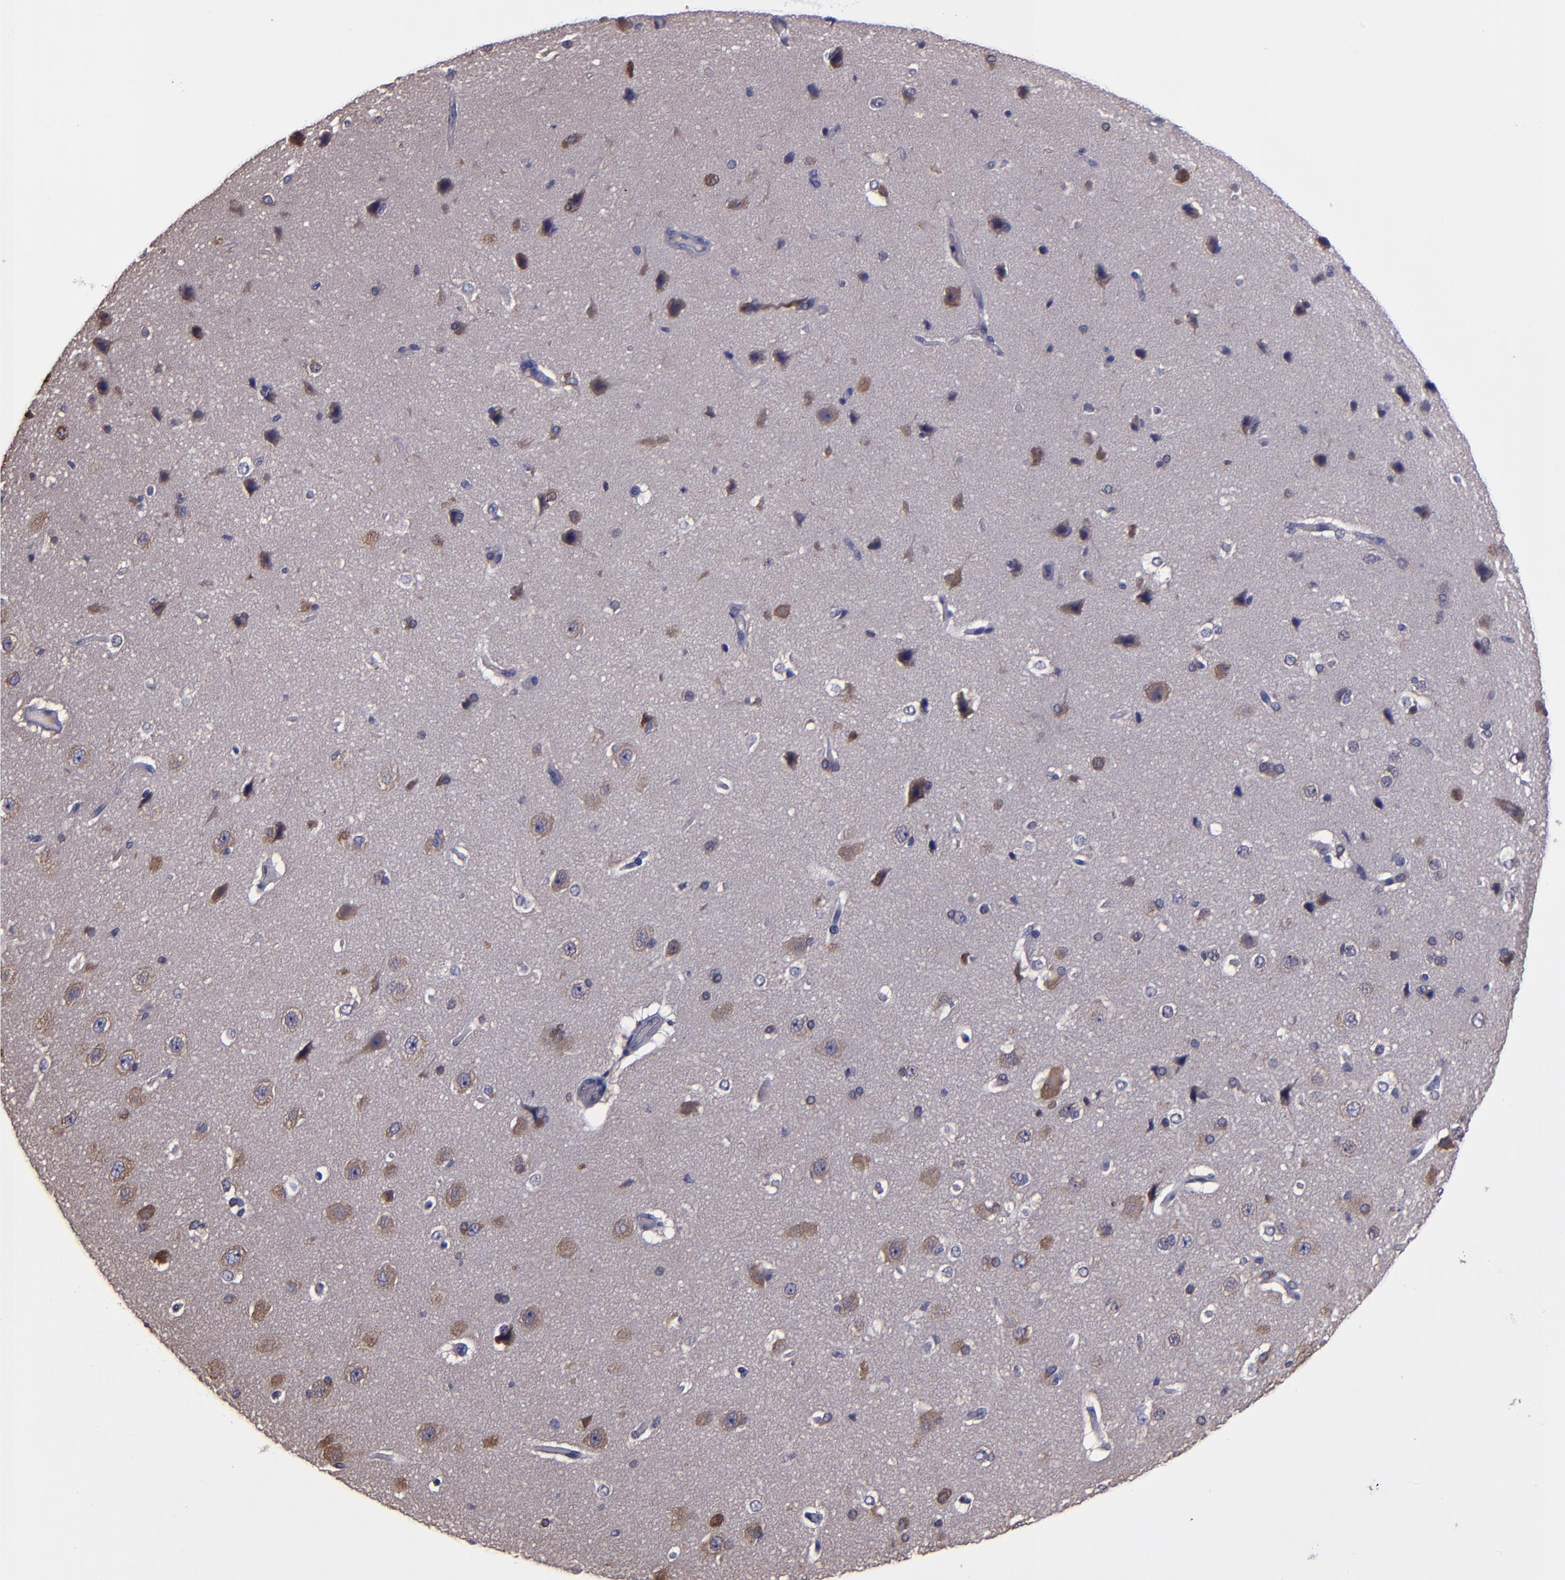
{"staining": {"intensity": "weak", "quantity": "<25%", "location": "cytoplasmic/membranous"}, "tissue": "cerebral cortex", "cell_type": "Endothelial cells", "image_type": "normal", "snomed": [{"axis": "morphology", "description": "Normal tissue, NOS"}, {"axis": "topography", "description": "Cerebral cortex"}], "caption": "A high-resolution micrograph shows IHC staining of normal cerebral cortex, which exhibits no significant staining in endothelial cells.", "gene": "CARS1", "patient": {"sex": "female", "age": 45}}